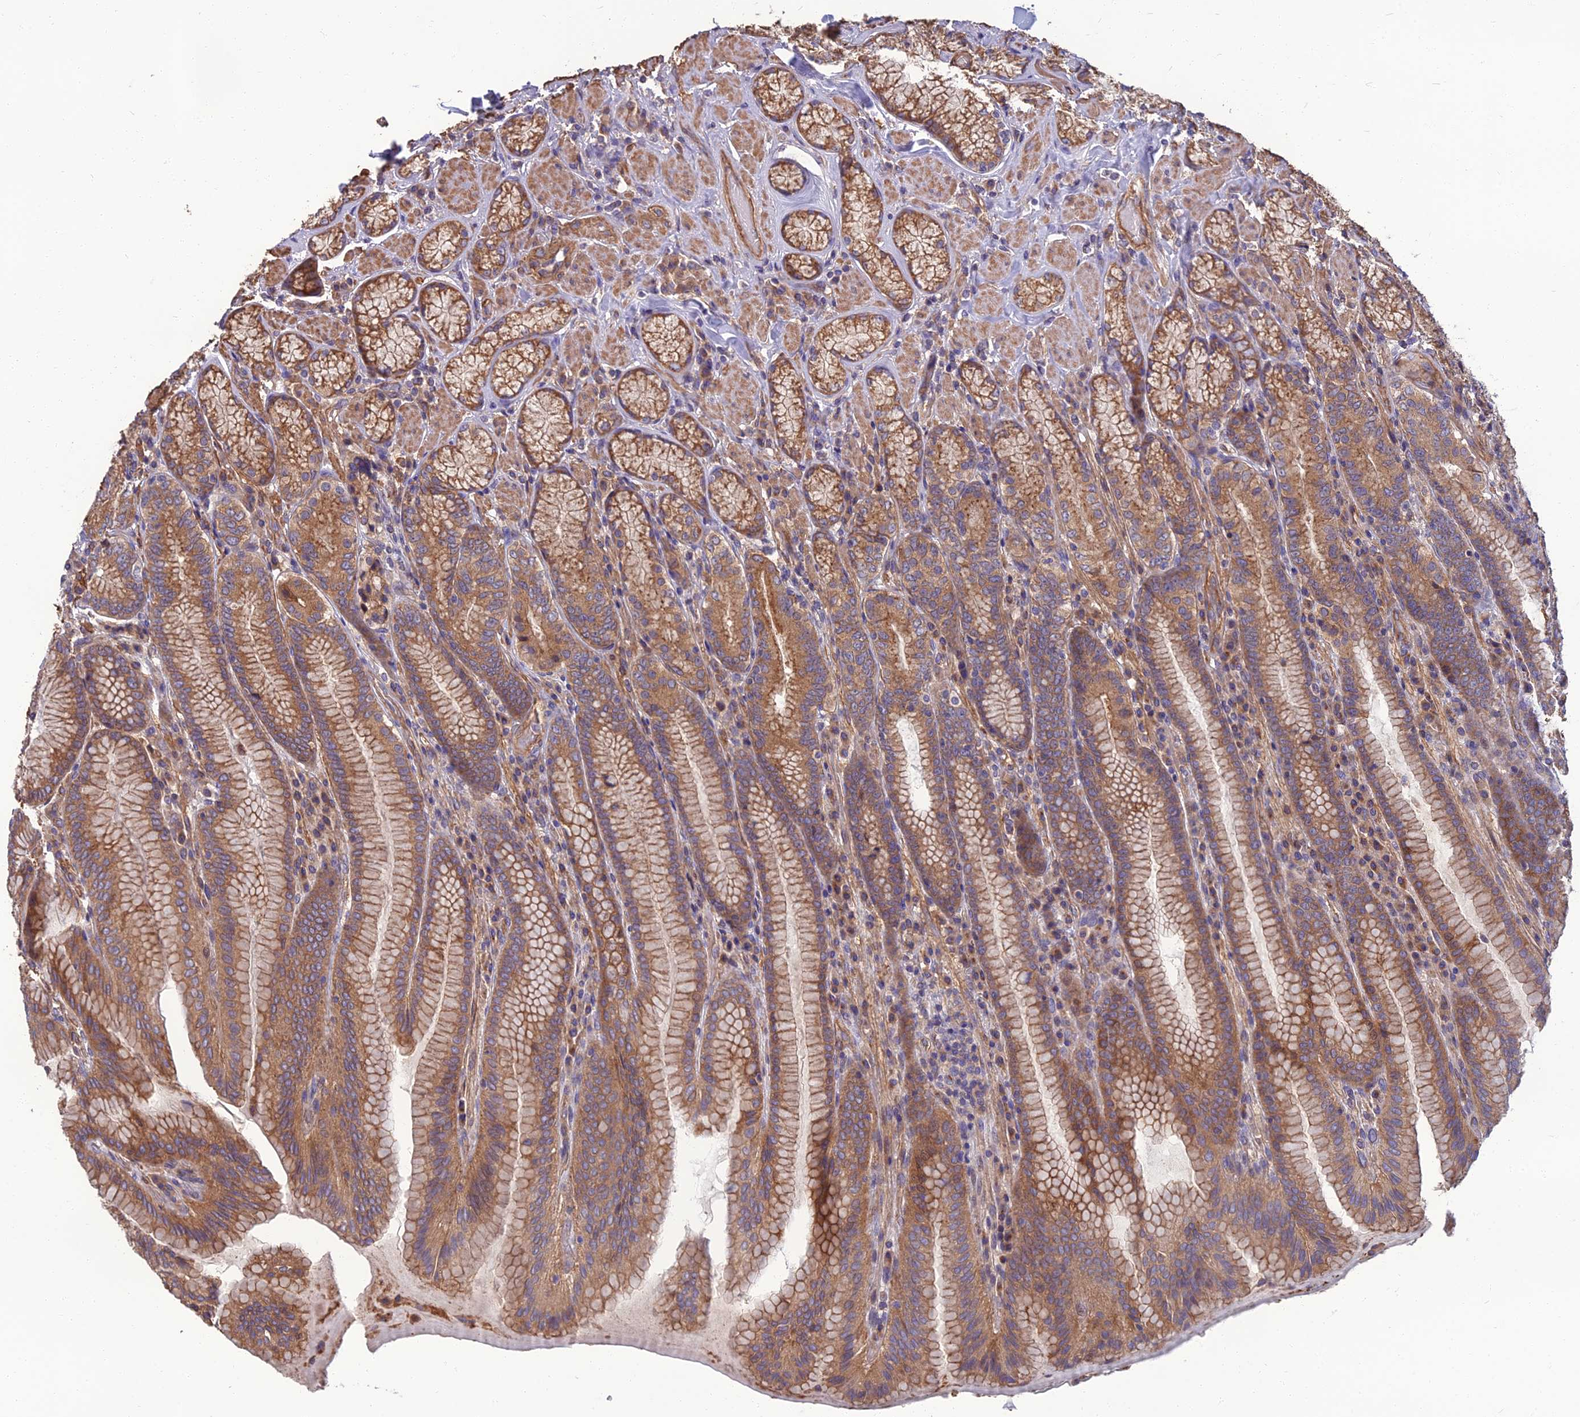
{"staining": {"intensity": "moderate", "quantity": ">75%", "location": "cytoplasmic/membranous"}, "tissue": "stomach", "cell_type": "Glandular cells", "image_type": "normal", "snomed": [{"axis": "morphology", "description": "Normal tissue, NOS"}, {"axis": "topography", "description": "Stomach, upper"}, {"axis": "topography", "description": "Stomach, lower"}], "caption": "Protein staining exhibits moderate cytoplasmic/membranous expression in approximately >75% of glandular cells in benign stomach.", "gene": "WDR24", "patient": {"sex": "female", "age": 76}}